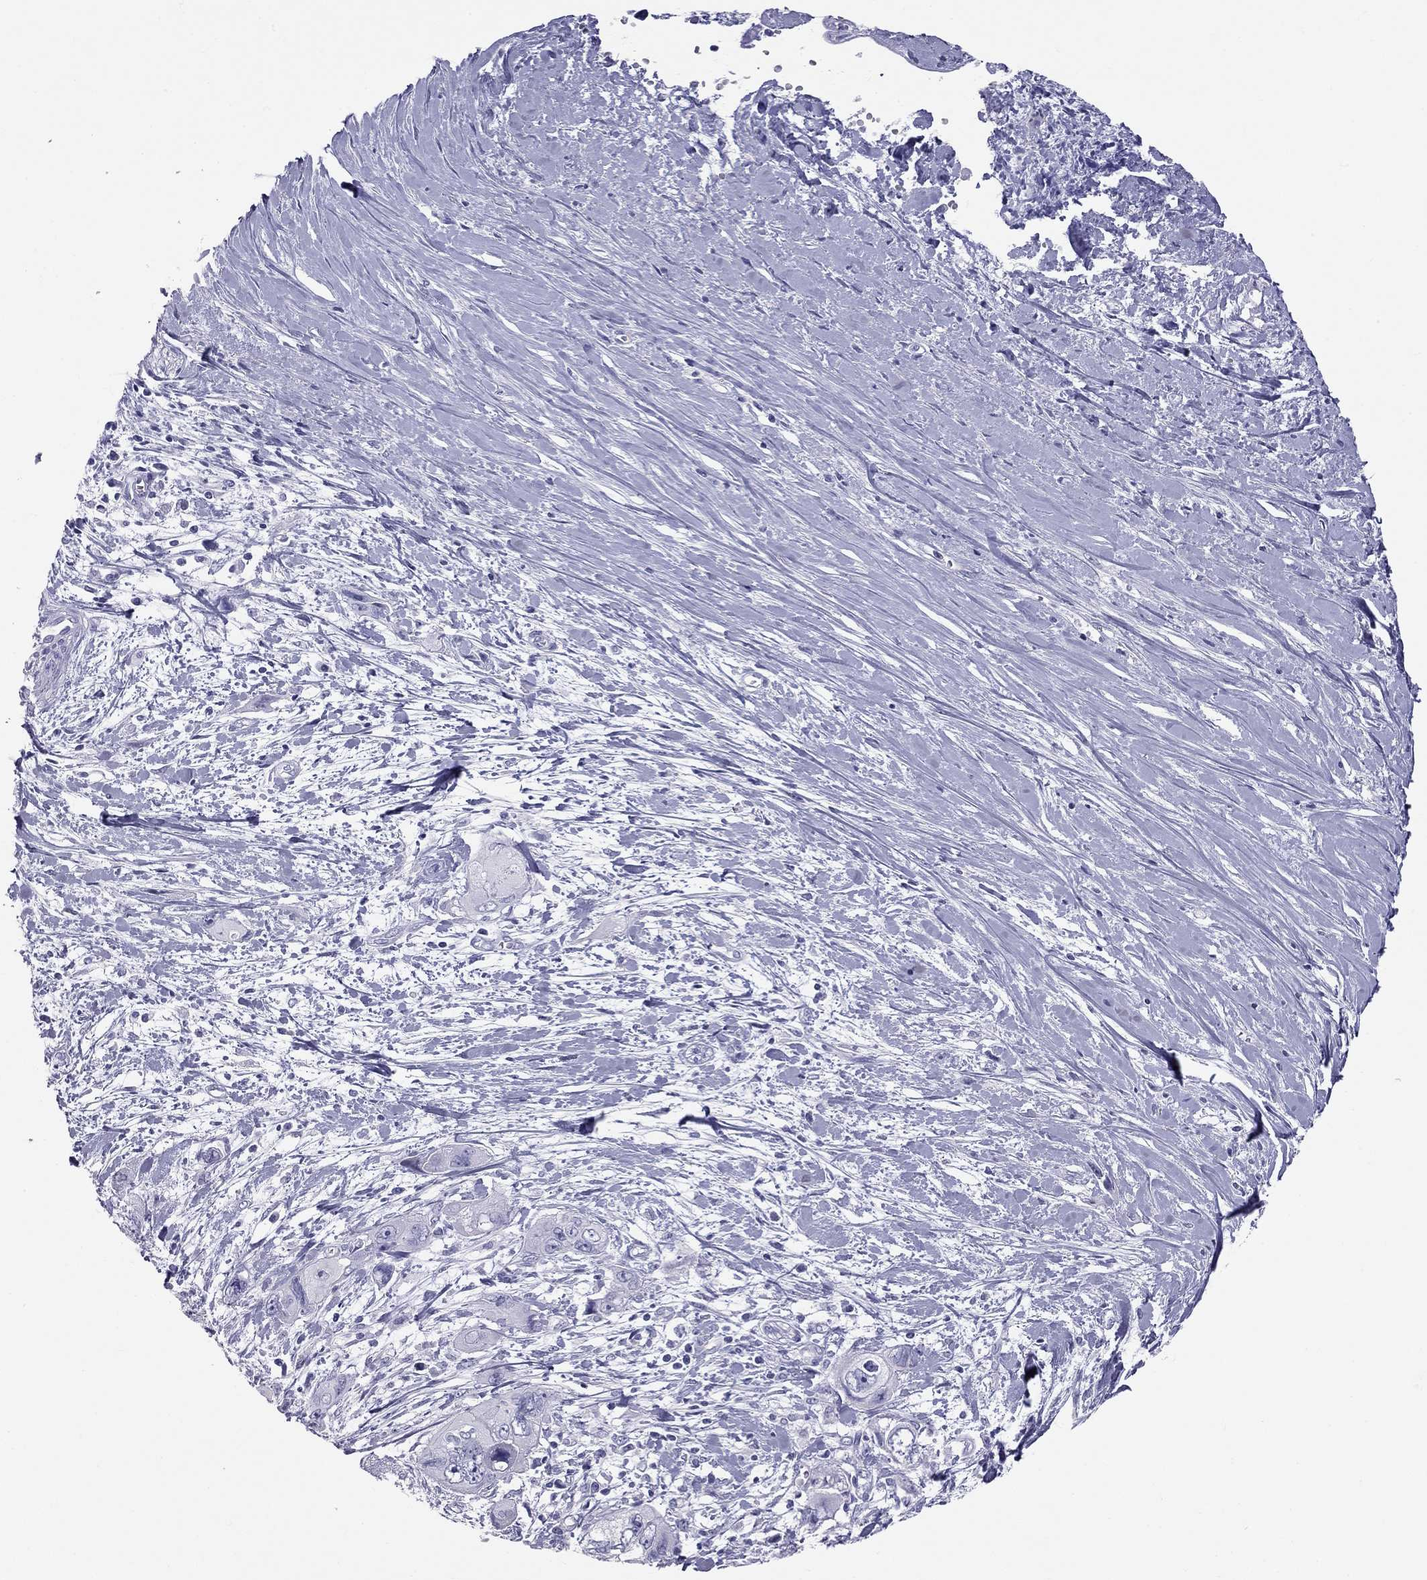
{"staining": {"intensity": "negative", "quantity": "none", "location": "none"}, "tissue": "pancreatic cancer", "cell_type": "Tumor cells", "image_type": "cancer", "snomed": [{"axis": "morphology", "description": "Adenocarcinoma, NOS"}, {"axis": "topography", "description": "Pancreas"}], "caption": "A high-resolution histopathology image shows IHC staining of adenocarcinoma (pancreatic), which exhibits no significant positivity in tumor cells.", "gene": "TRPM3", "patient": {"sex": "male", "age": 47}}